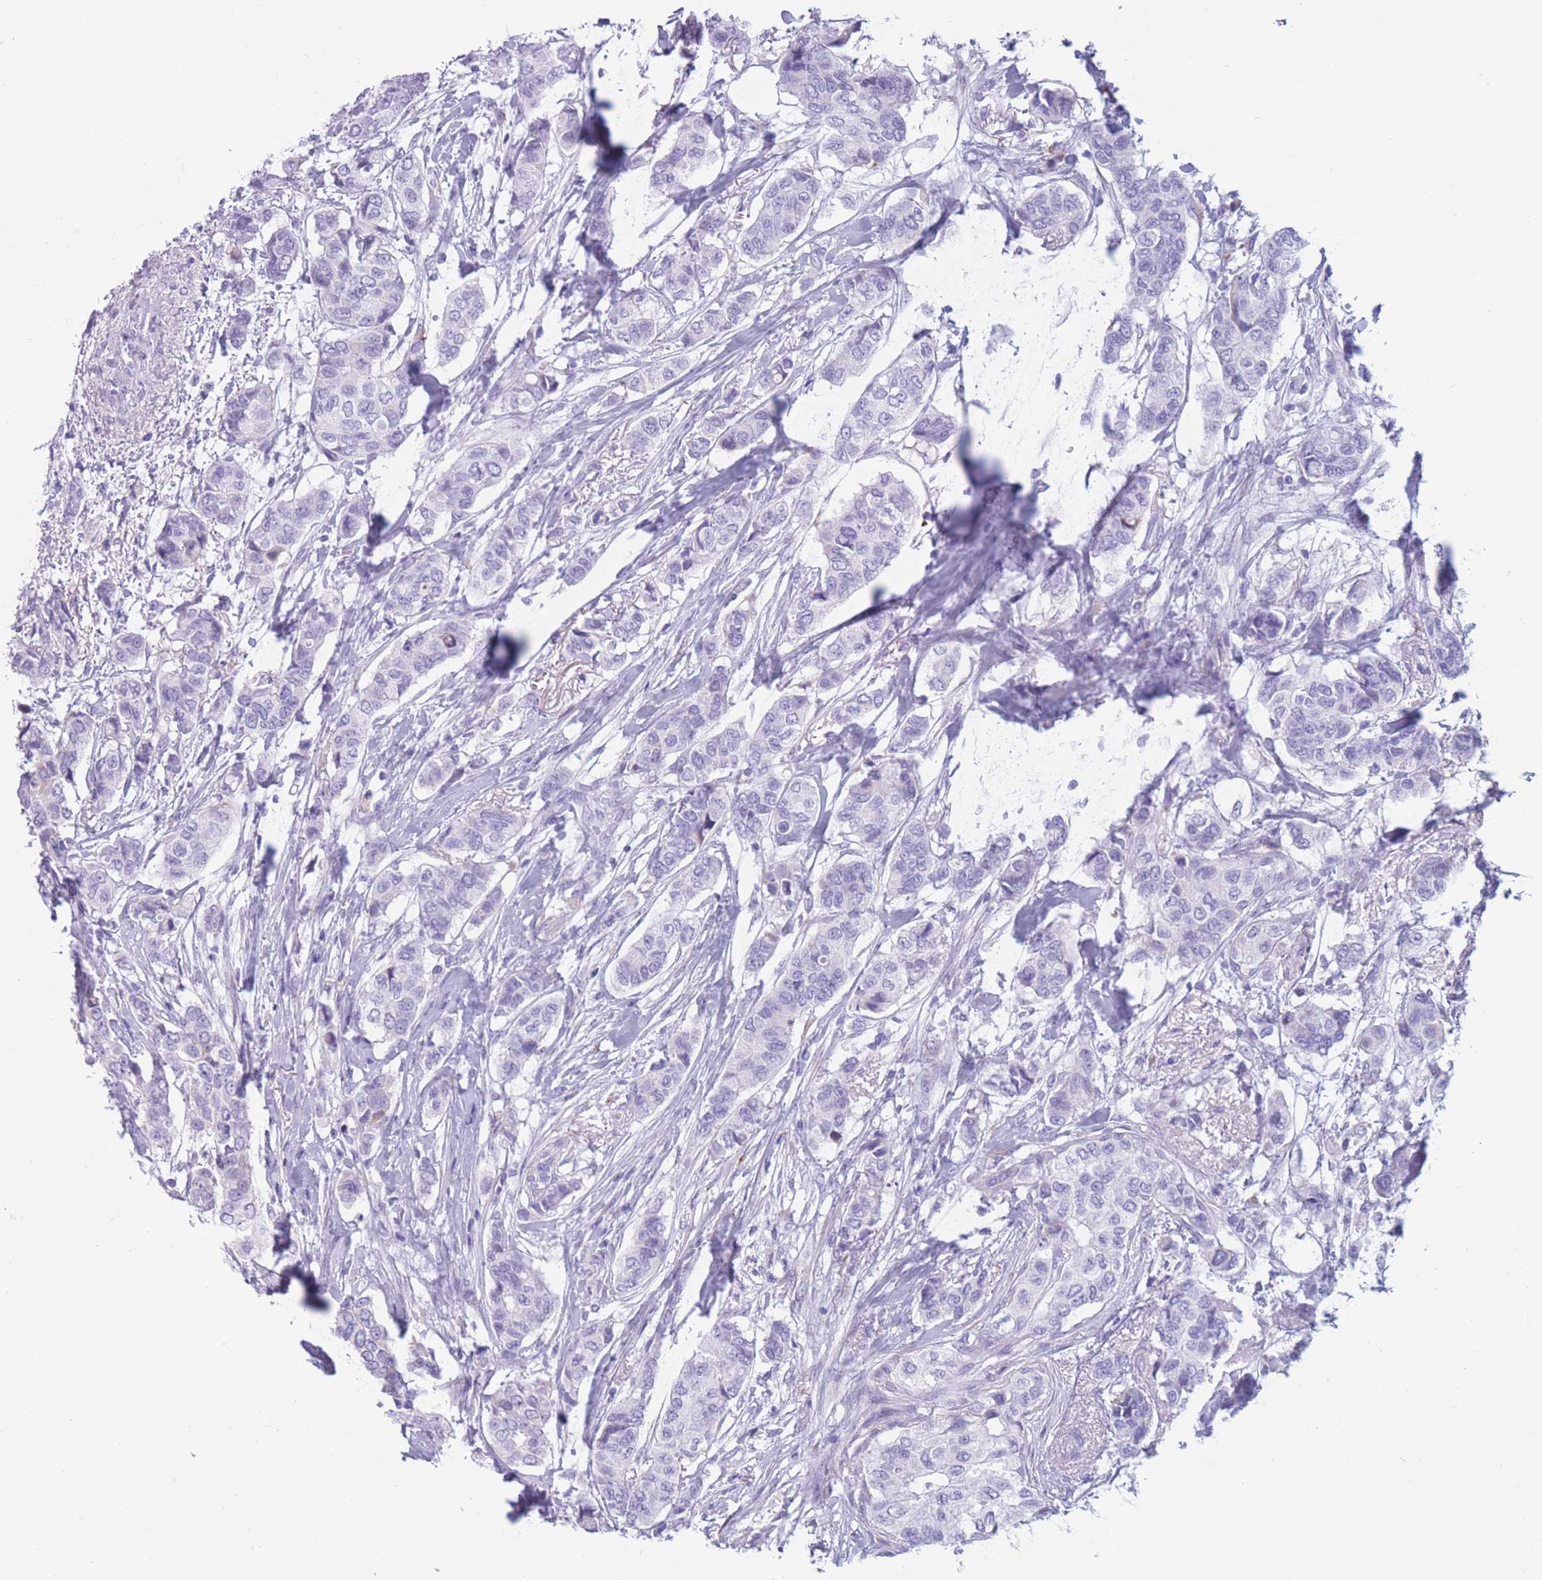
{"staining": {"intensity": "negative", "quantity": "none", "location": "none"}, "tissue": "breast cancer", "cell_type": "Tumor cells", "image_type": "cancer", "snomed": [{"axis": "morphology", "description": "Lobular carcinoma"}, {"axis": "topography", "description": "Breast"}], "caption": "DAB (3,3'-diaminobenzidine) immunohistochemical staining of breast cancer demonstrates no significant staining in tumor cells.", "gene": "COL27A1", "patient": {"sex": "female", "age": 51}}